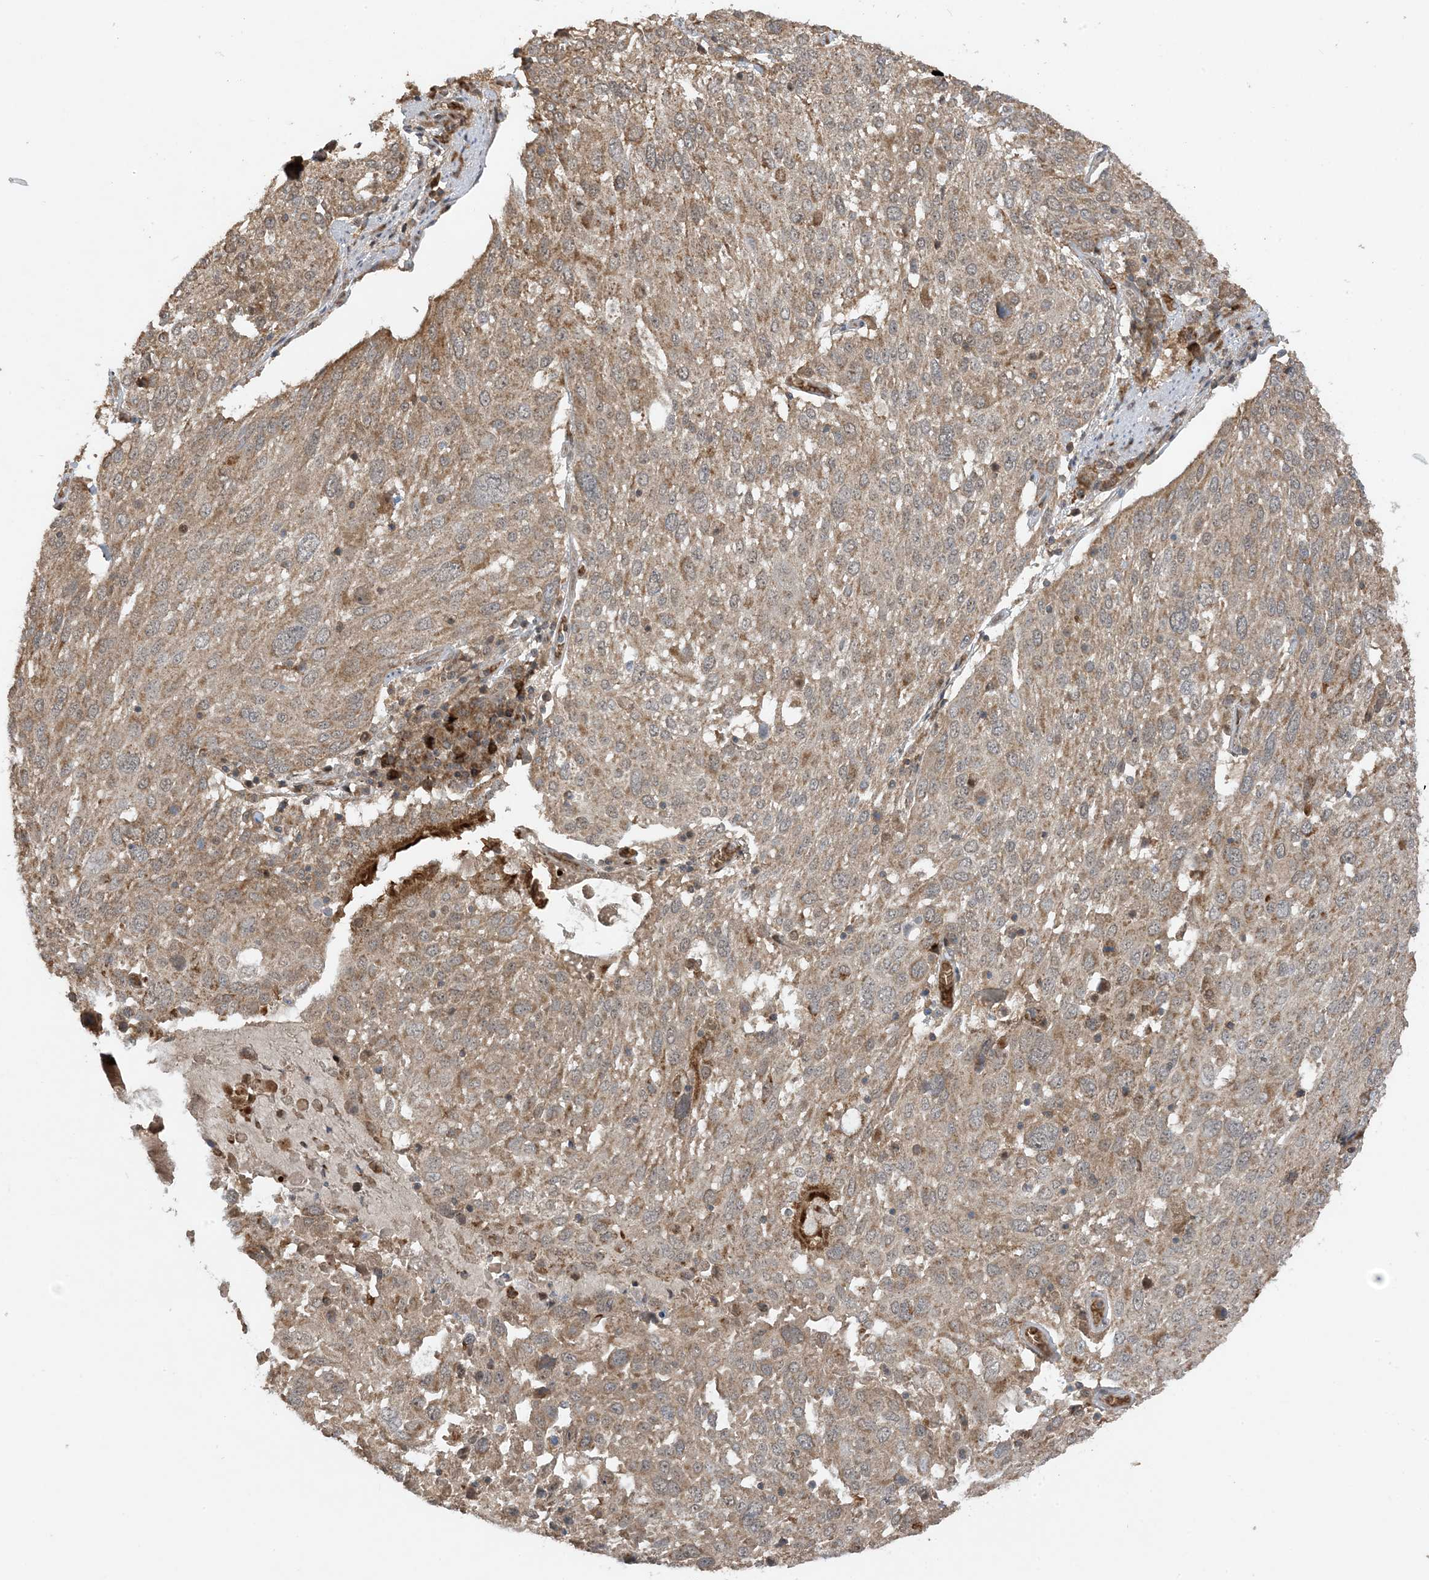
{"staining": {"intensity": "moderate", "quantity": ">75%", "location": "cytoplasmic/membranous"}, "tissue": "lung cancer", "cell_type": "Tumor cells", "image_type": "cancer", "snomed": [{"axis": "morphology", "description": "Squamous cell carcinoma, NOS"}, {"axis": "topography", "description": "Lung"}], "caption": "A brown stain labels moderate cytoplasmic/membranous positivity of a protein in lung cancer (squamous cell carcinoma) tumor cells. (Stains: DAB in brown, nuclei in blue, Microscopy: brightfield microscopy at high magnification).", "gene": "PUSL1", "patient": {"sex": "male", "age": 65}}